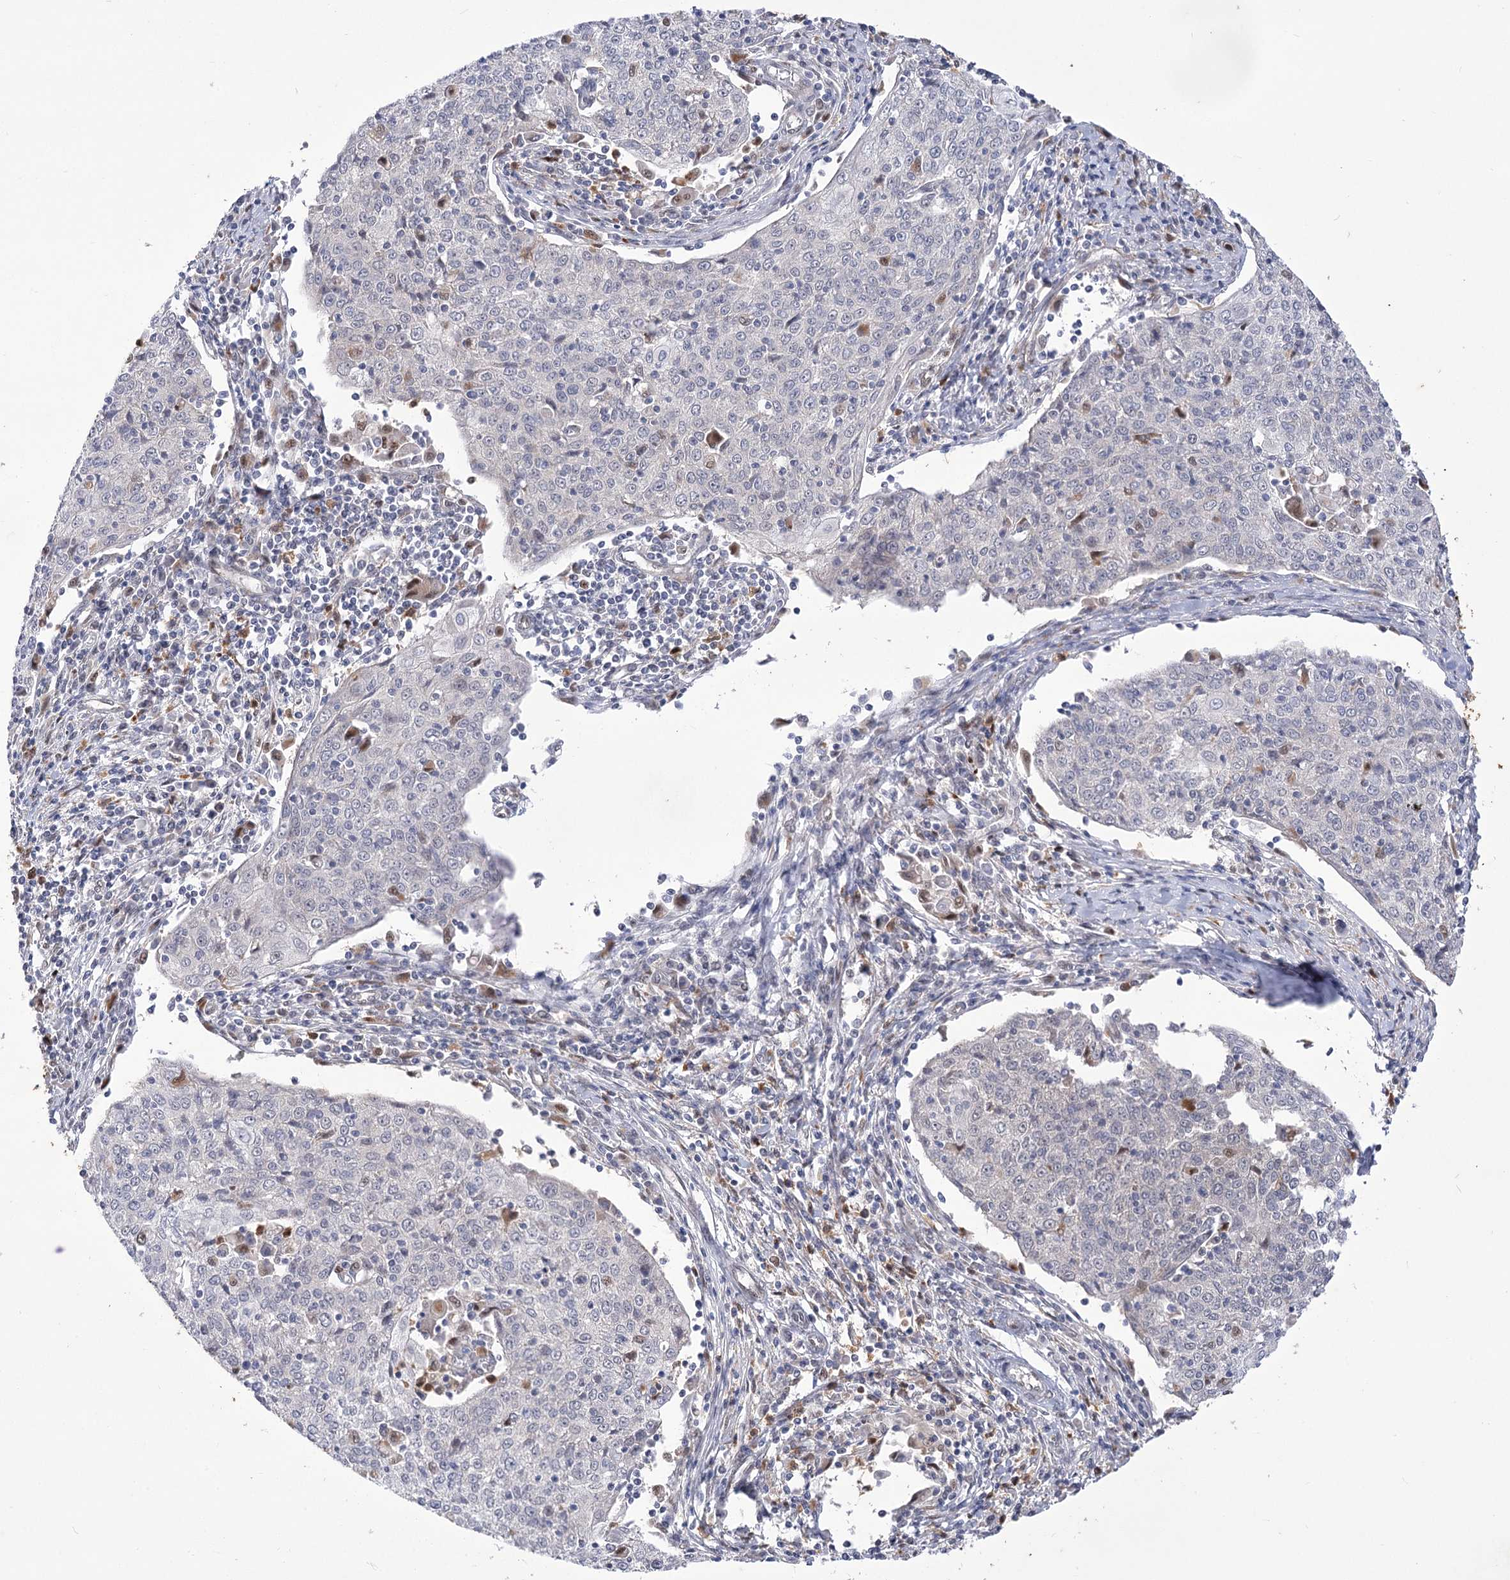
{"staining": {"intensity": "negative", "quantity": "none", "location": "none"}, "tissue": "cervical cancer", "cell_type": "Tumor cells", "image_type": "cancer", "snomed": [{"axis": "morphology", "description": "Squamous cell carcinoma, NOS"}, {"axis": "topography", "description": "Cervix"}], "caption": "Tumor cells show no significant positivity in squamous cell carcinoma (cervical).", "gene": "SIAE", "patient": {"sex": "female", "age": 48}}